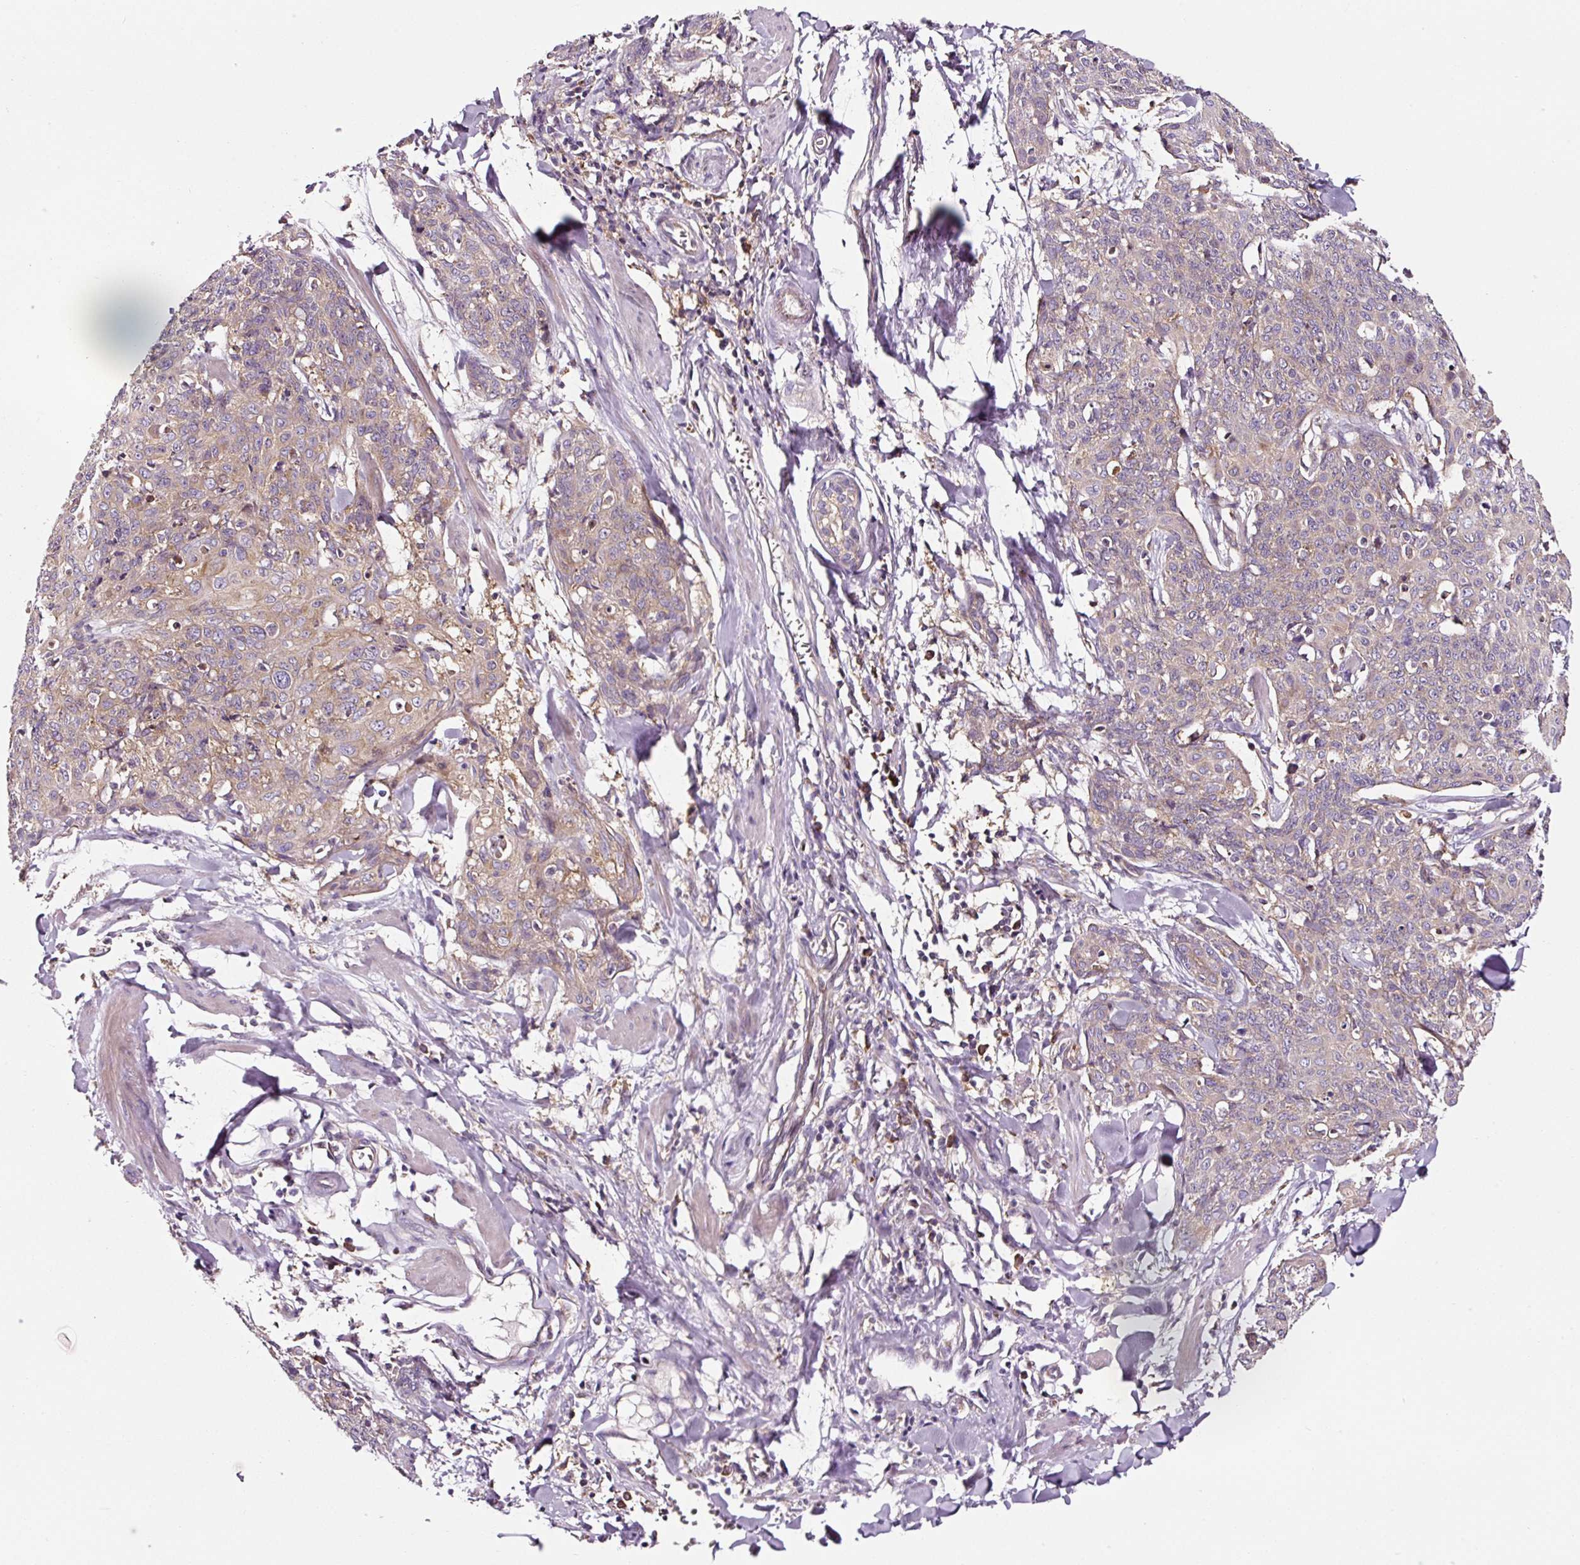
{"staining": {"intensity": "weak", "quantity": "<25%", "location": "cytoplasmic/membranous"}, "tissue": "skin cancer", "cell_type": "Tumor cells", "image_type": "cancer", "snomed": [{"axis": "morphology", "description": "Squamous cell carcinoma, NOS"}, {"axis": "topography", "description": "Skin"}, {"axis": "topography", "description": "Vulva"}], "caption": "This is an immunohistochemistry micrograph of human skin cancer (squamous cell carcinoma). There is no staining in tumor cells.", "gene": "NAPA", "patient": {"sex": "female", "age": 85}}